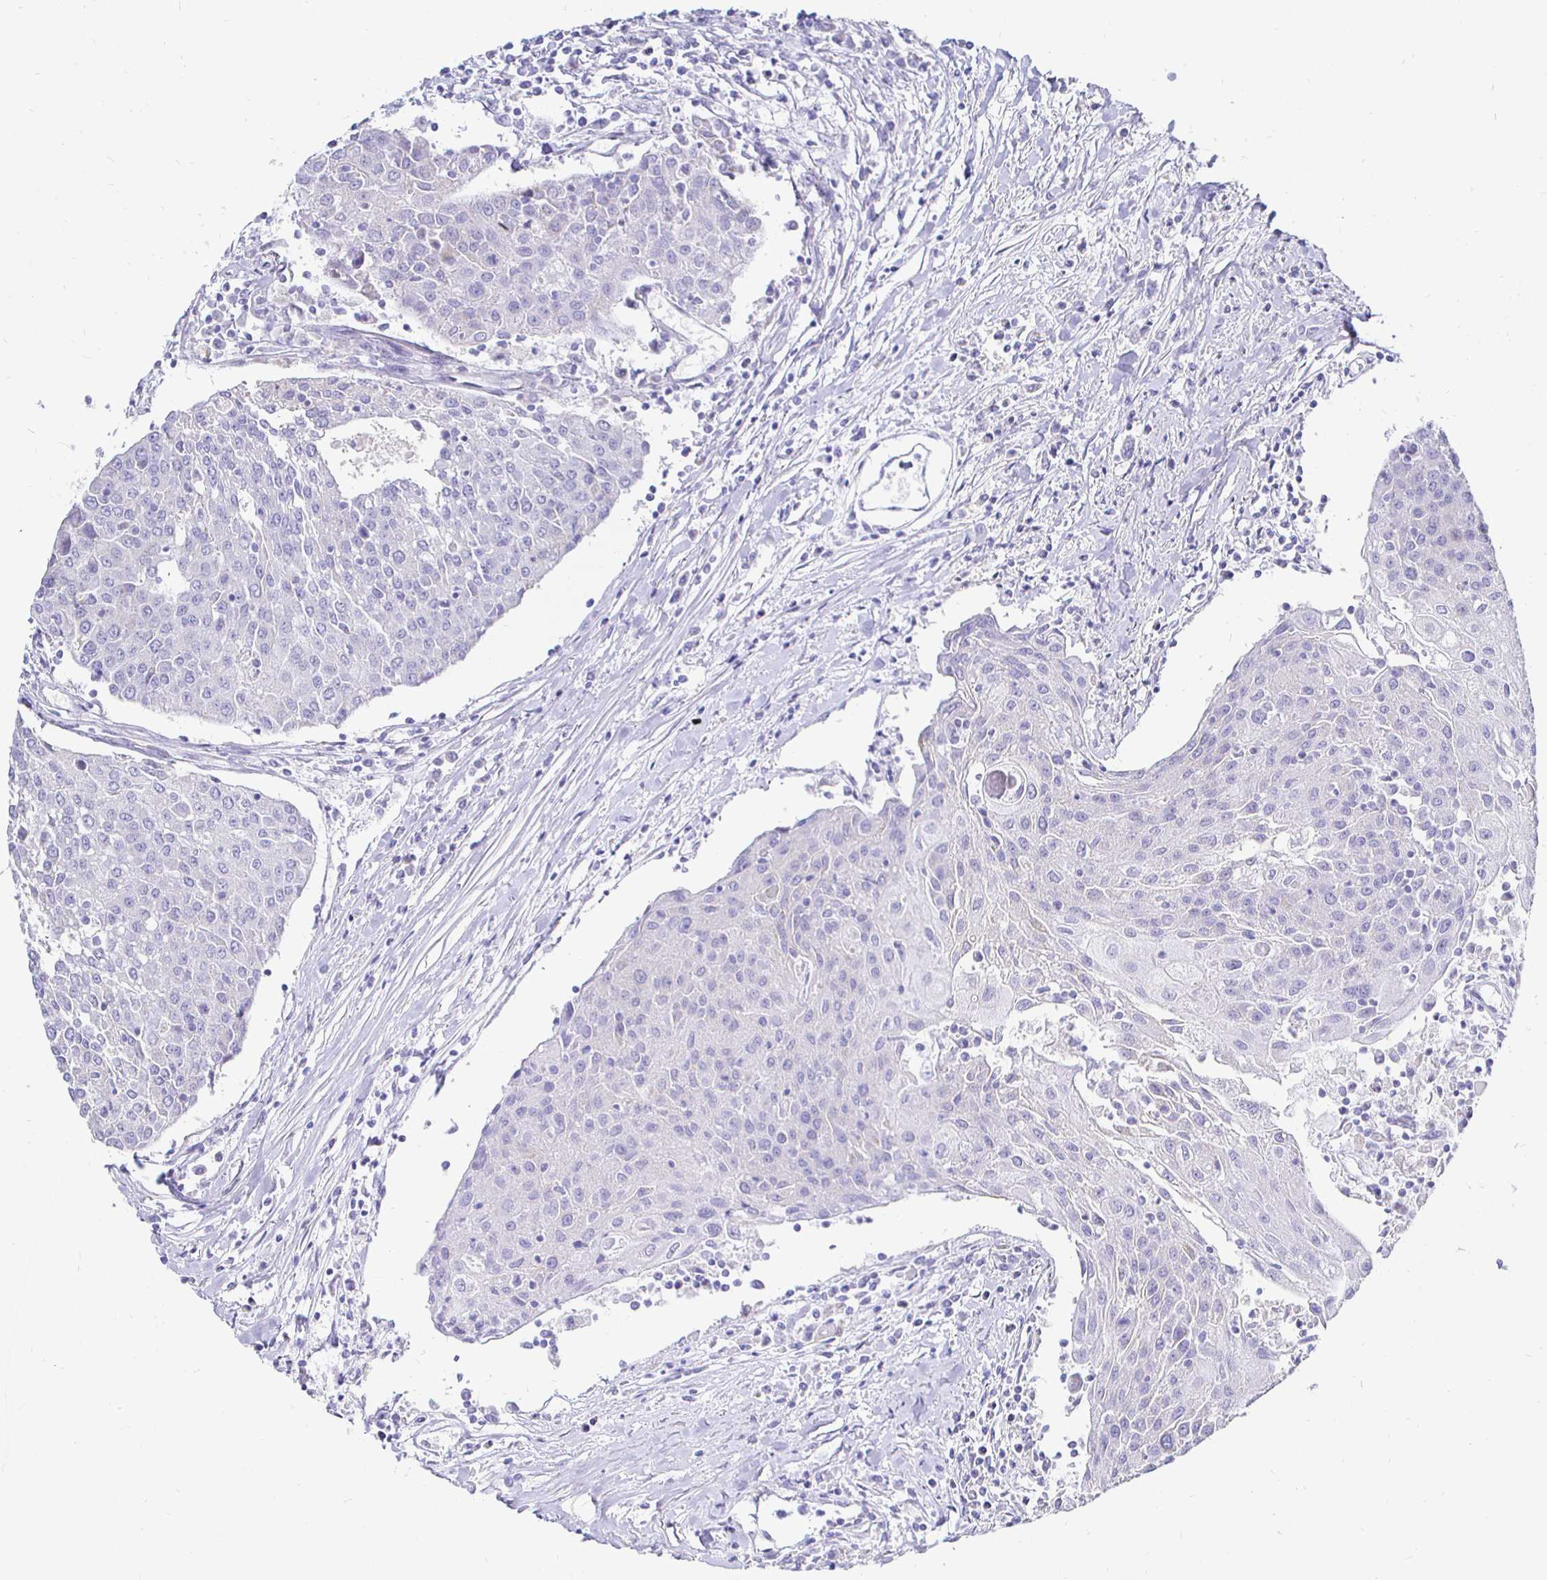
{"staining": {"intensity": "negative", "quantity": "none", "location": "none"}, "tissue": "urothelial cancer", "cell_type": "Tumor cells", "image_type": "cancer", "snomed": [{"axis": "morphology", "description": "Urothelial carcinoma, High grade"}, {"axis": "topography", "description": "Urinary bladder"}], "caption": "Urothelial cancer was stained to show a protein in brown. There is no significant staining in tumor cells.", "gene": "CR2", "patient": {"sex": "female", "age": 85}}